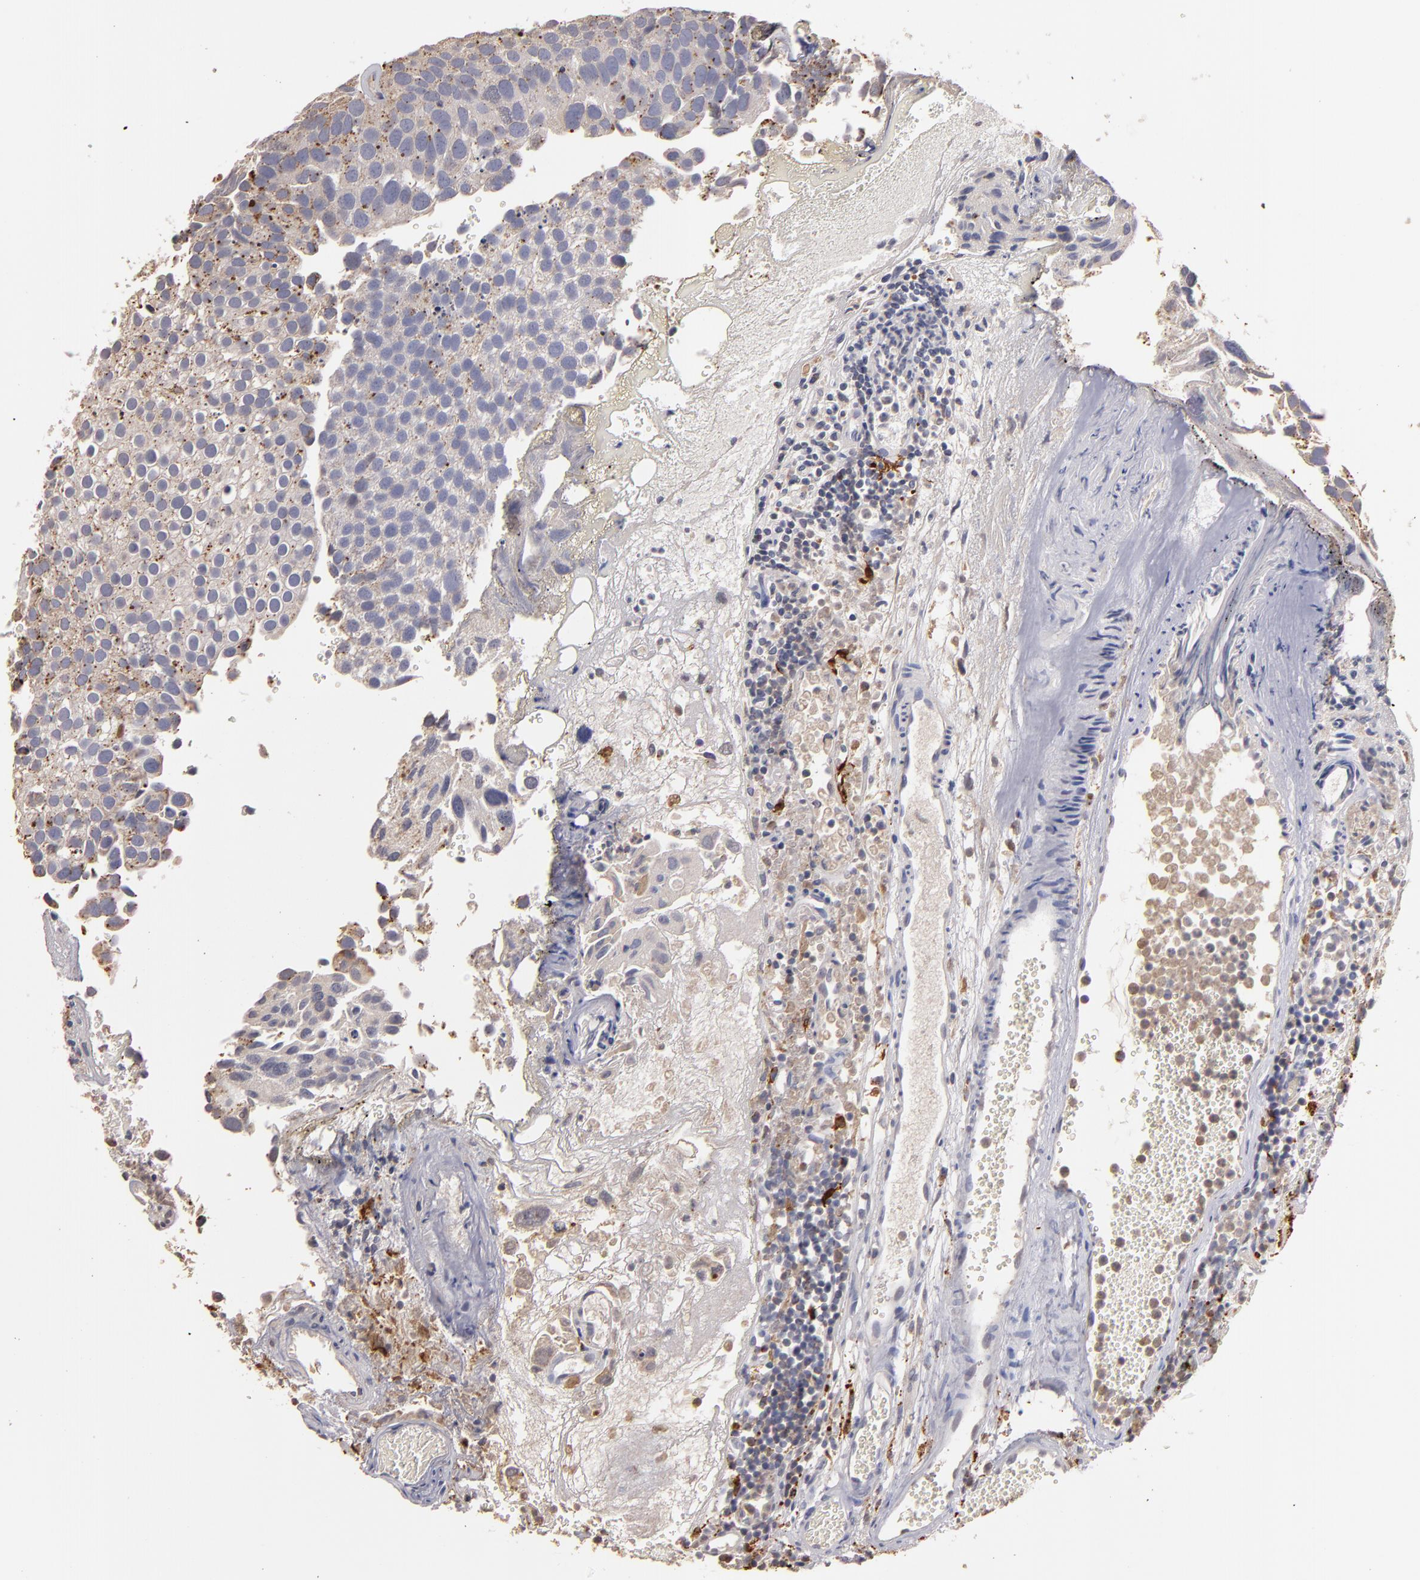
{"staining": {"intensity": "weak", "quantity": ">75%", "location": "cytoplasmic/membranous"}, "tissue": "urothelial cancer", "cell_type": "Tumor cells", "image_type": "cancer", "snomed": [{"axis": "morphology", "description": "Urothelial carcinoma, High grade"}, {"axis": "topography", "description": "Urinary bladder"}], "caption": "A brown stain highlights weak cytoplasmic/membranous expression of a protein in urothelial cancer tumor cells. Using DAB (brown) and hematoxylin (blue) stains, captured at high magnification using brightfield microscopy.", "gene": "TRAF1", "patient": {"sex": "male", "age": 72}}